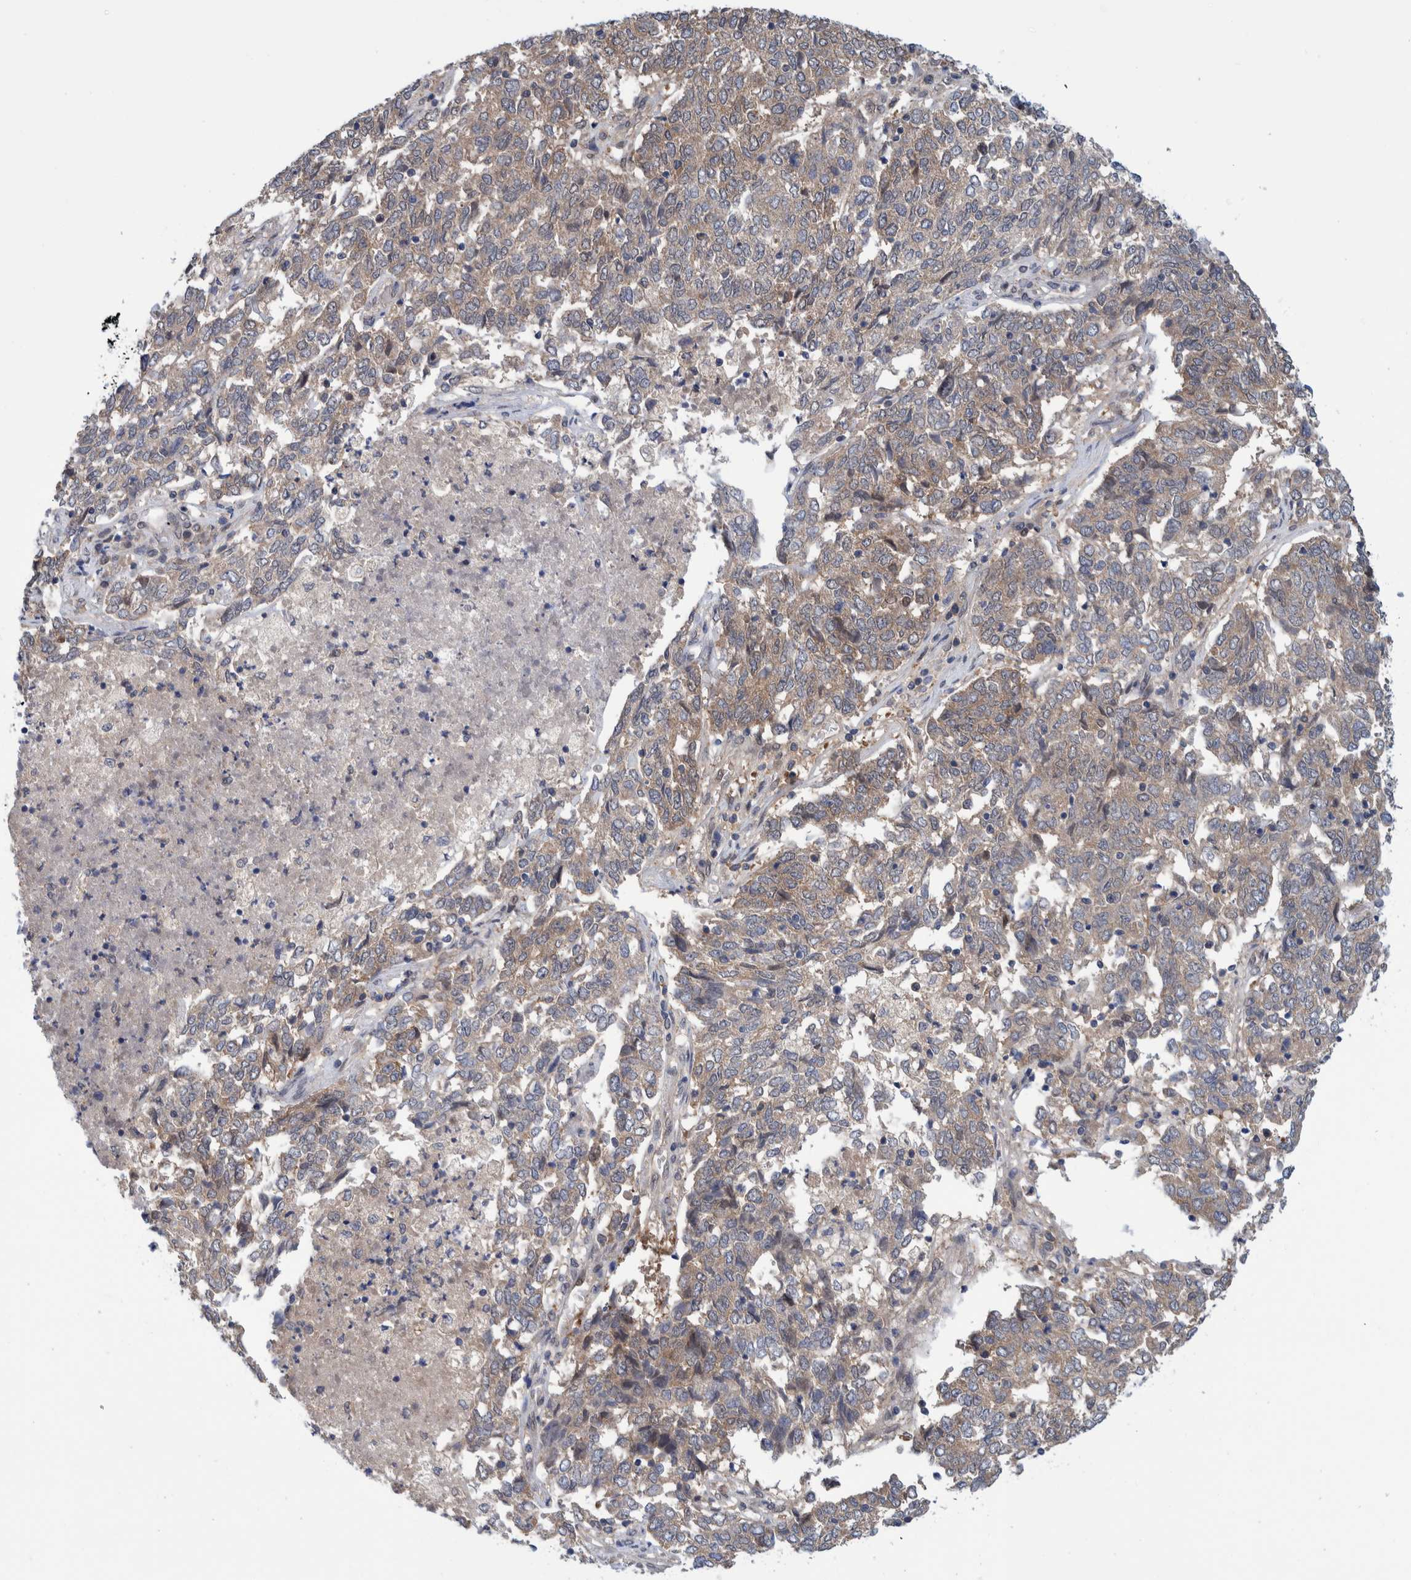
{"staining": {"intensity": "weak", "quantity": ">75%", "location": "cytoplasmic/membranous"}, "tissue": "endometrial cancer", "cell_type": "Tumor cells", "image_type": "cancer", "snomed": [{"axis": "morphology", "description": "Adenocarcinoma, NOS"}, {"axis": "topography", "description": "Endometrium"}], "caption": "Protein expression by IHC reveals weak cytoplasmic/membranous positivity in approximately >75% of tumor cells in endometrial cancer.", "gene": "PFAS", "patient": {"sex": "female", "age": 80}}